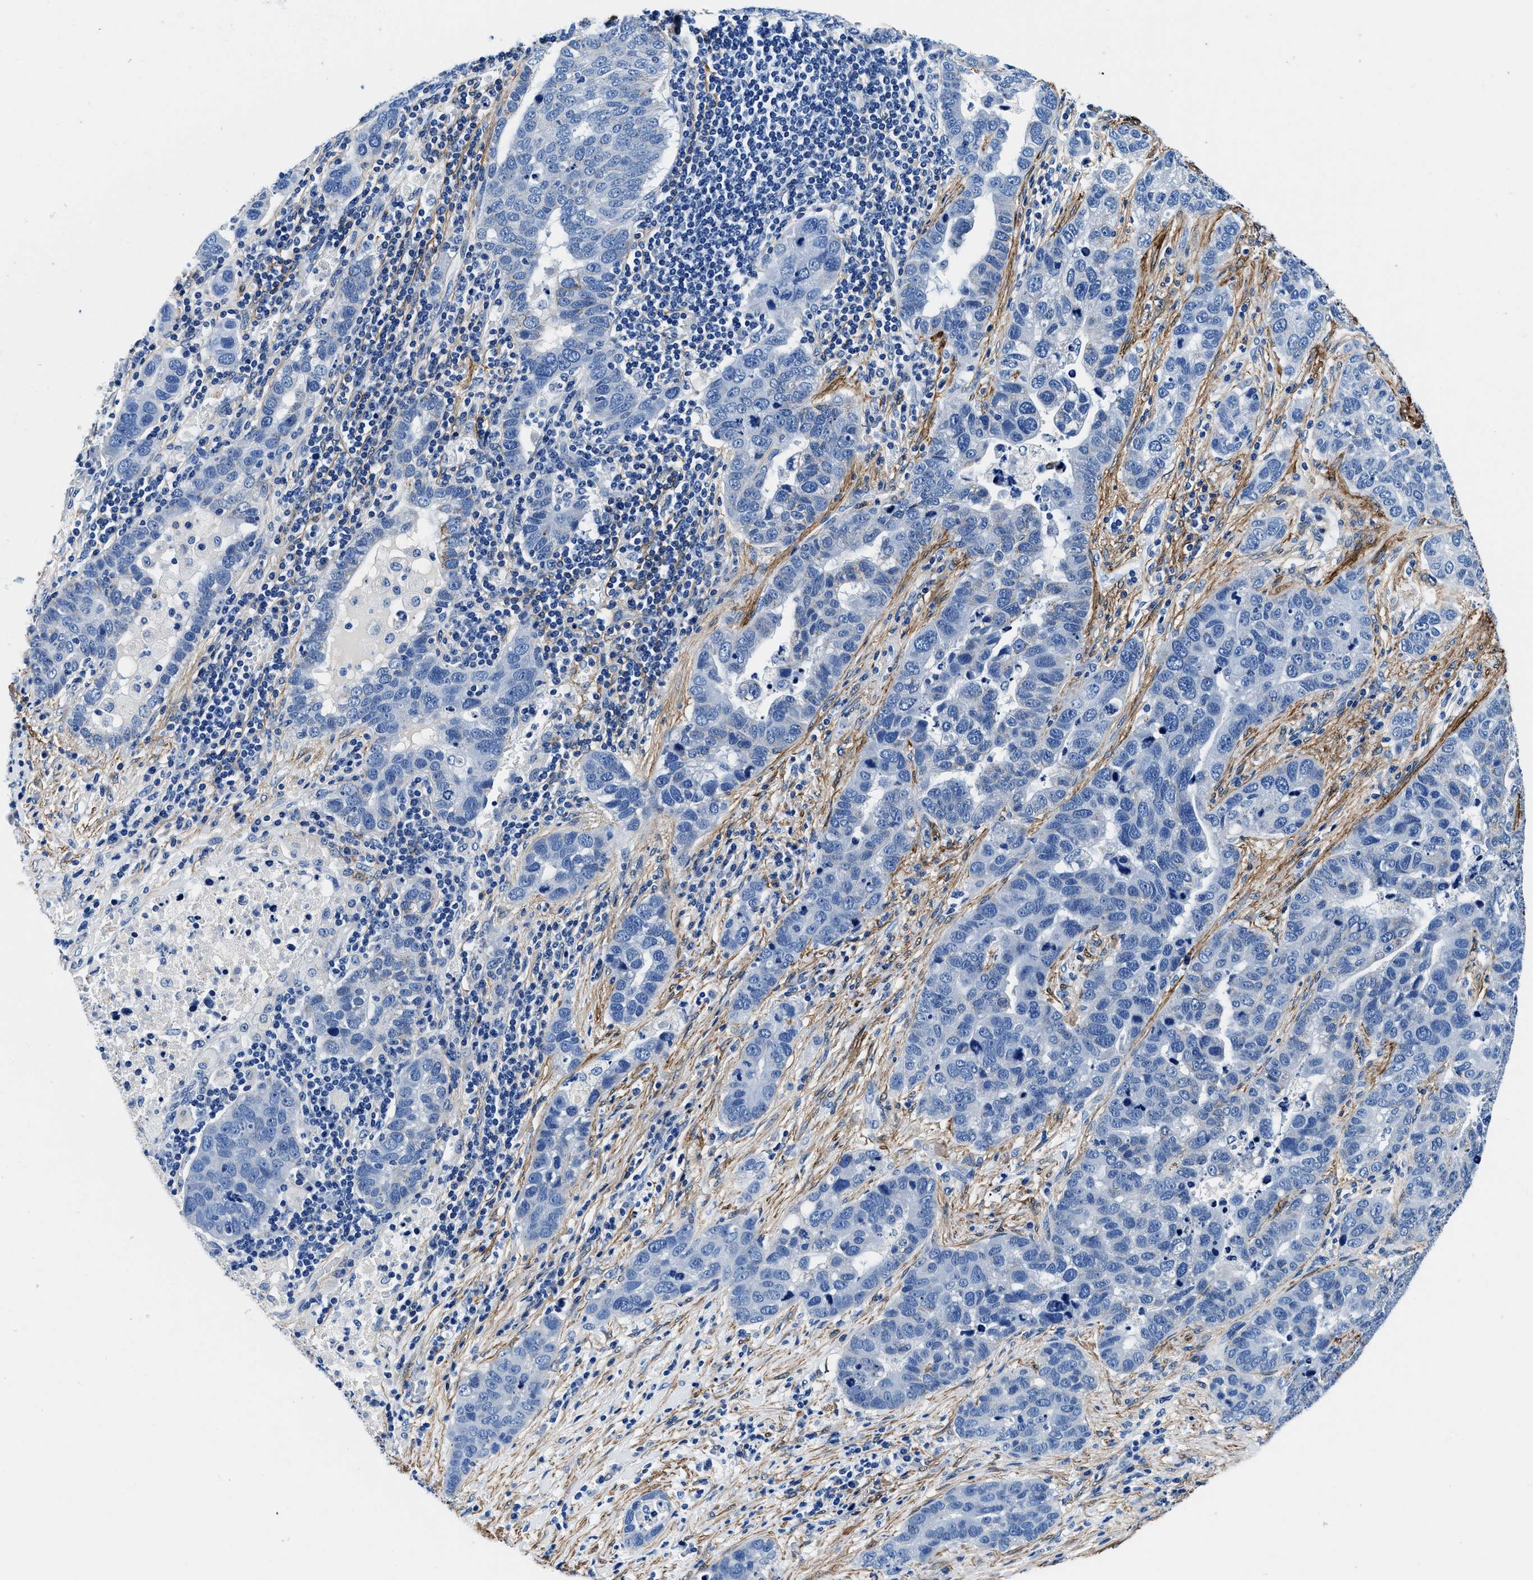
{"staining": {"intensity": "negative", "quantity": "none", "location": "none"}, "tissue": "pancreatic cancer", "cell_type": "Tumor cells", "image_type": "cancer", "snomed": [{"axis": "morphology", "description": "Adenocarcinoma, NOS"}, {"axis": "topography", "description": "Pancreas"}], "caption": "High power microscopy micrograph of an IHC histopathology image of pancreatic adenocarcinoma, revealing no significant expression in tumor cells.", "gene": "TEX261", "patient": {"sex": "female", "age": 61}}